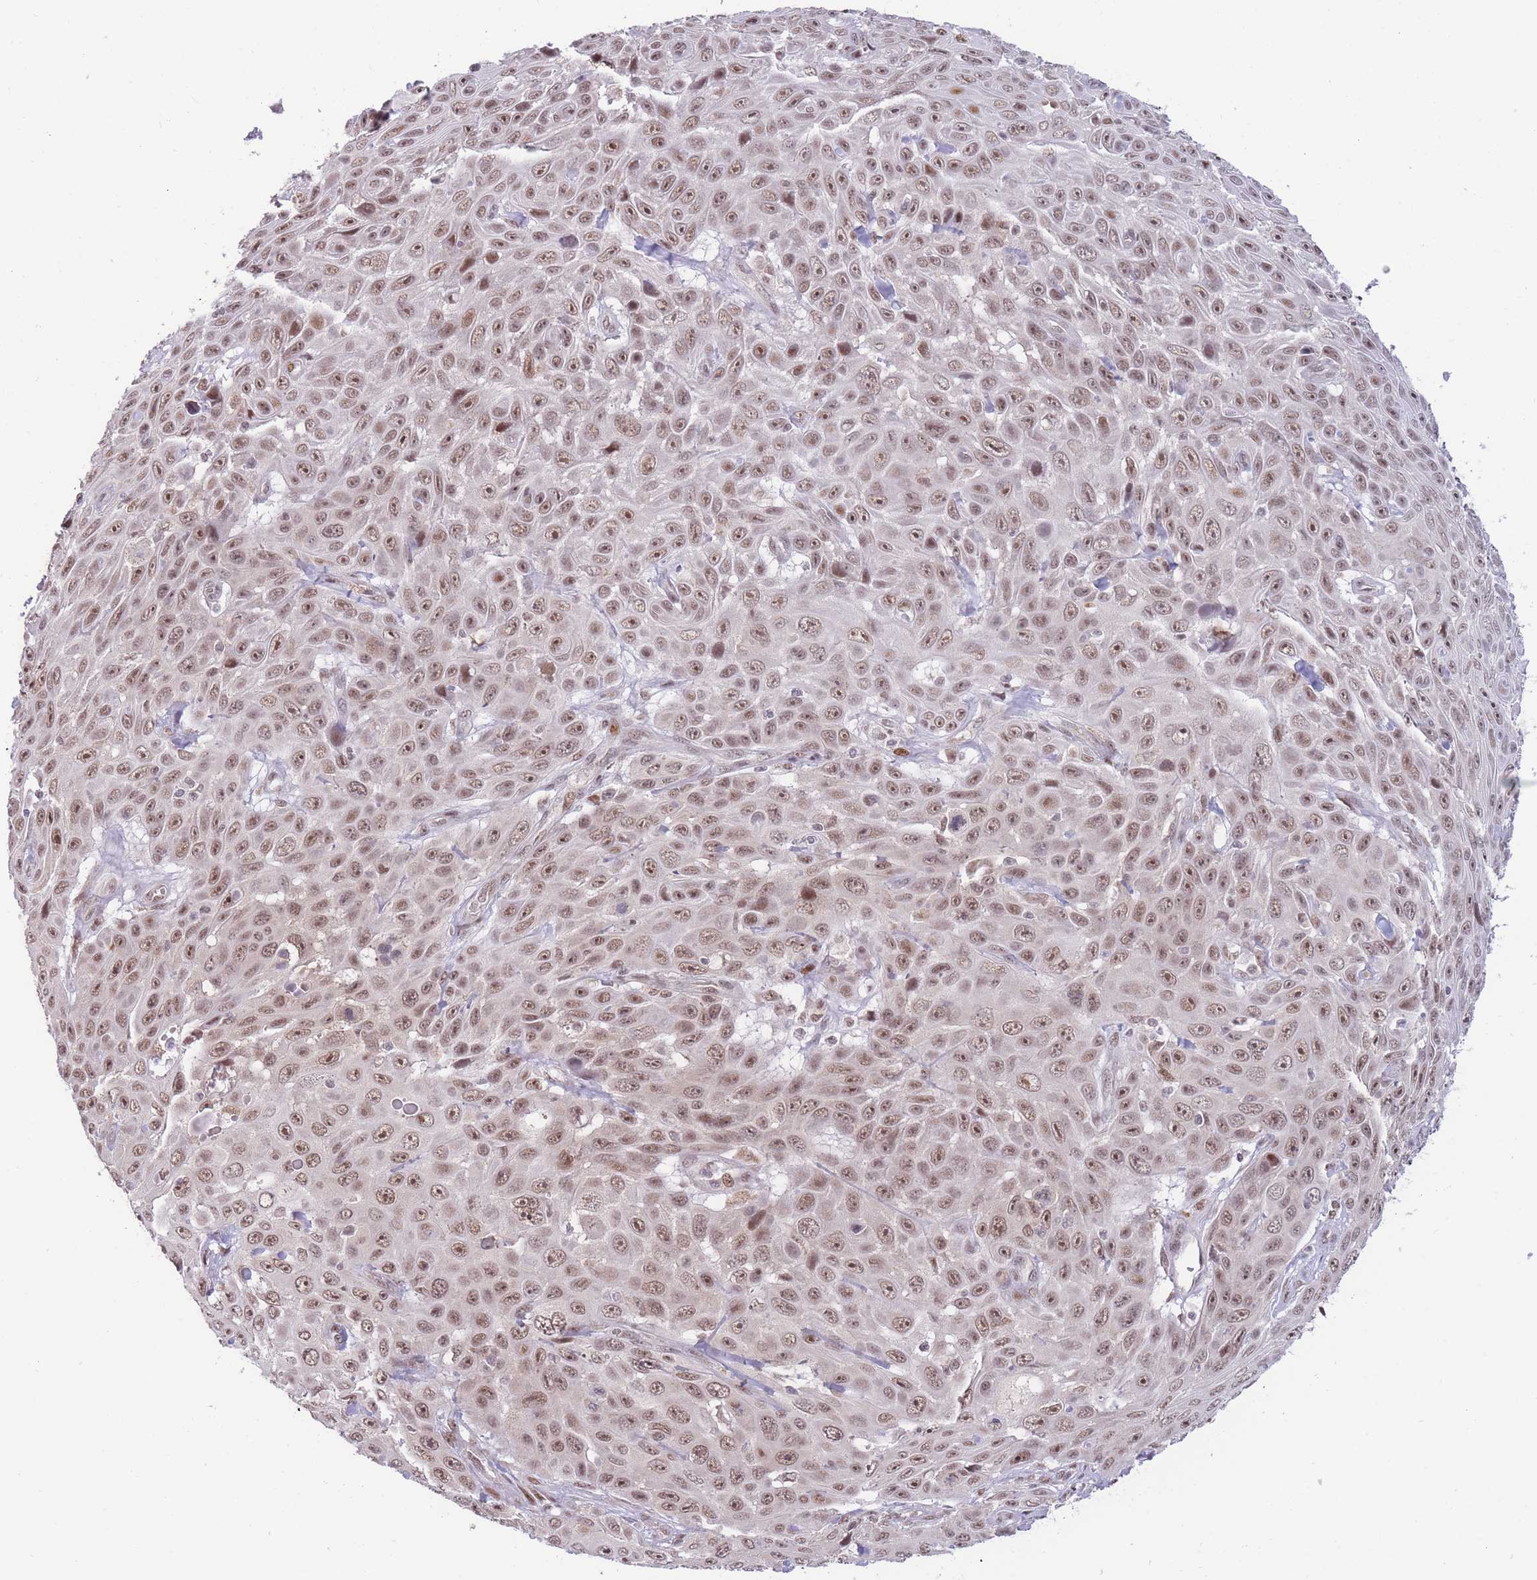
{"staining": {"intensity": "moderate", "quantity": ">75%", "location": "nuclear"}, "tissue": "skin cancer", "cell_type": "Tumor cells", "image_type": "cancer", "snomed": [{"axis": "morphology", "description": "Squamous cell carcinoma, NOS"}, {"axis": "topography", "description": "Skin"}], "caption": "High-magnification brightfield microscopy of skin squamous cell carcinoma stained with DAB (3,3'-diaminobenzidine) (brown) and counterstained with hematoxylin (blue). tumor cells exhibit moderate nuclear expression is appreciated in approximately>75% of cells.", "gene": "TARBP2", "patient": {"sex": "male", "age": 82}}